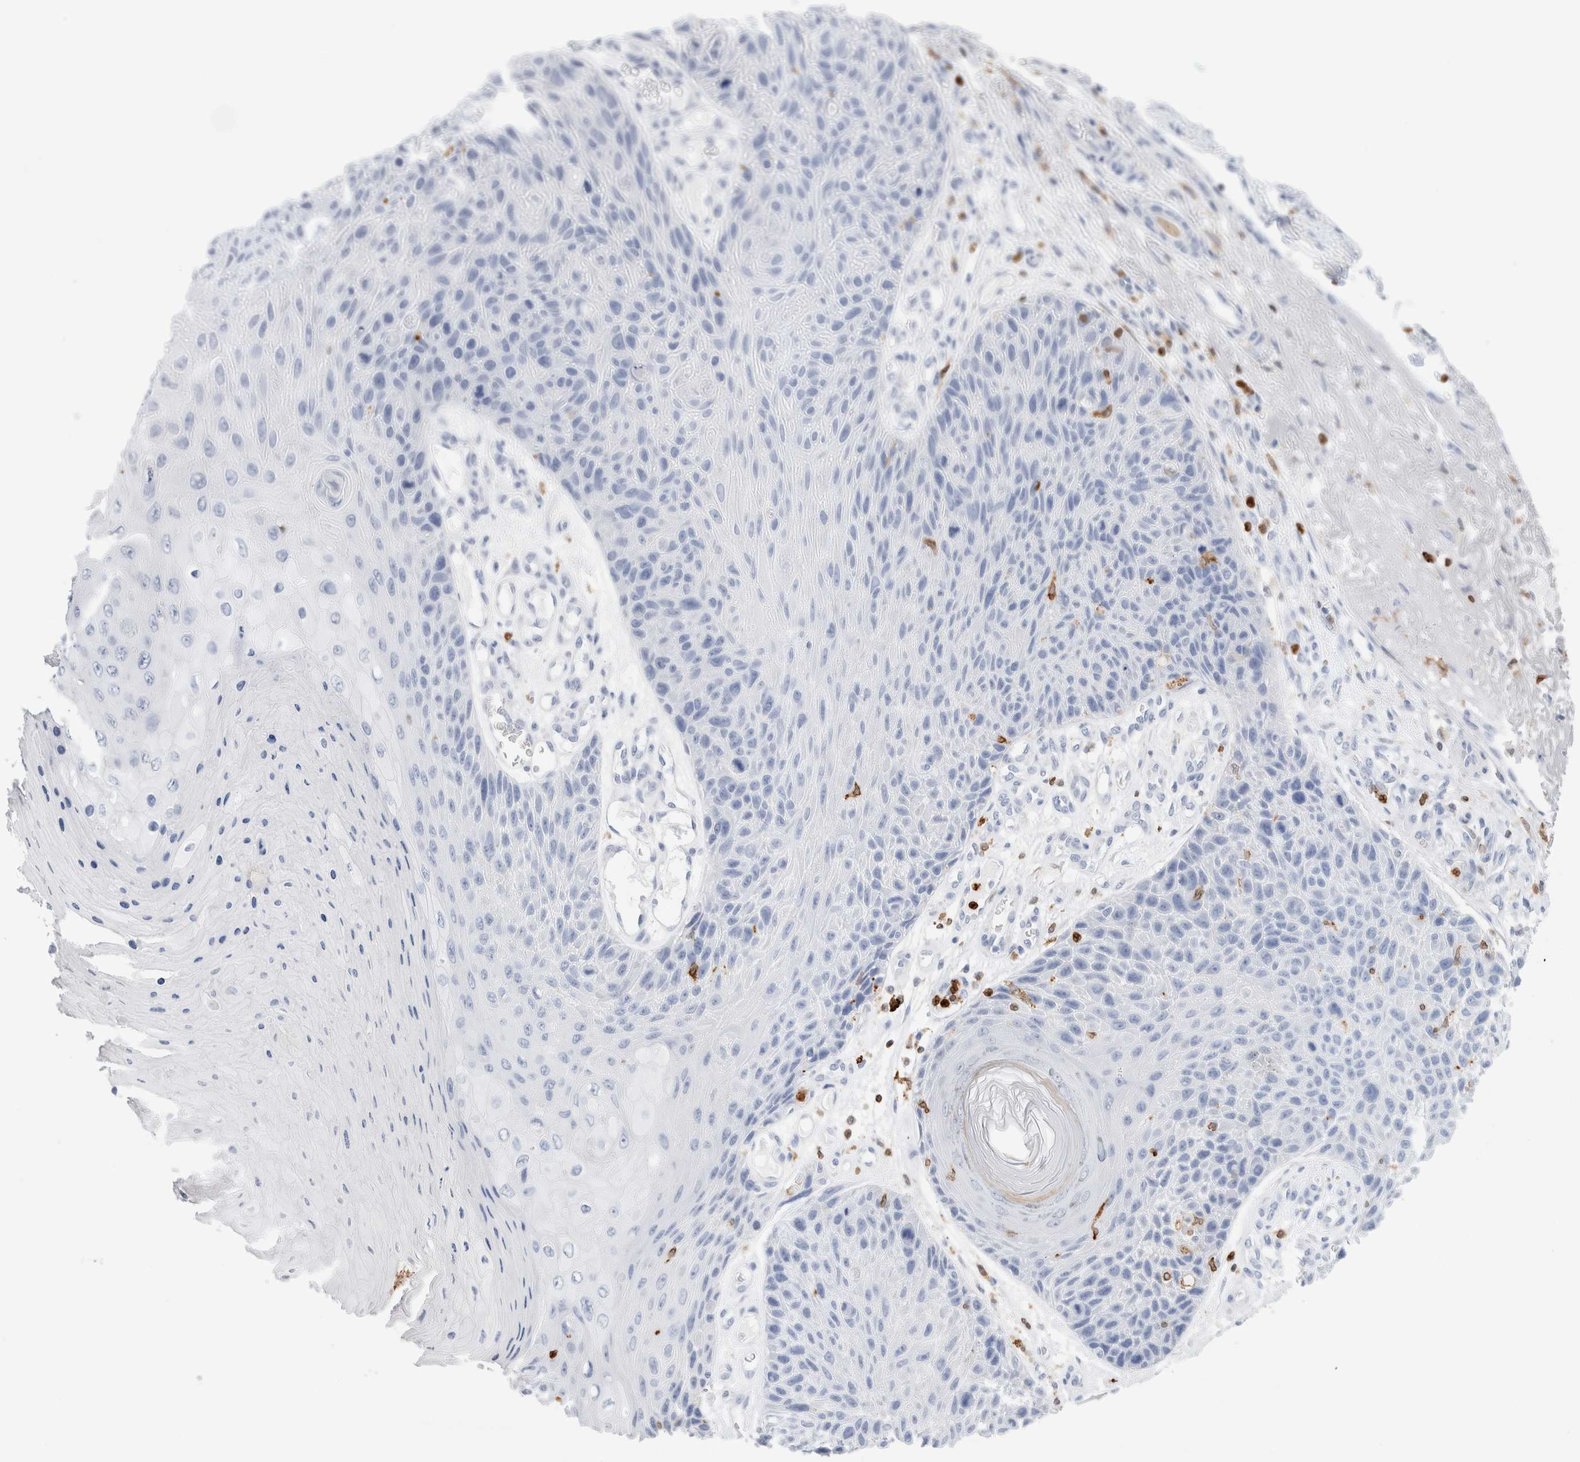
{"staining": {"intensity": "negative", "quantity": "none", "location": "none"}, "tissue": "skin cancer", "cell_type": "Tumor cells", "image_type": "cancer", "snomed": [{"axis": "morphology", "description": "Squamous cell carcinoma, NOS"}, {"axis": "topography", "description": "Skin"}], "caption": "Immunohistochemical staining of squamous cell carcinoma (skin) exhibits no significant positivity in tumor cells.", "gene": "ALOX5AP", "patient": {"sex": "female", "age": 88}}